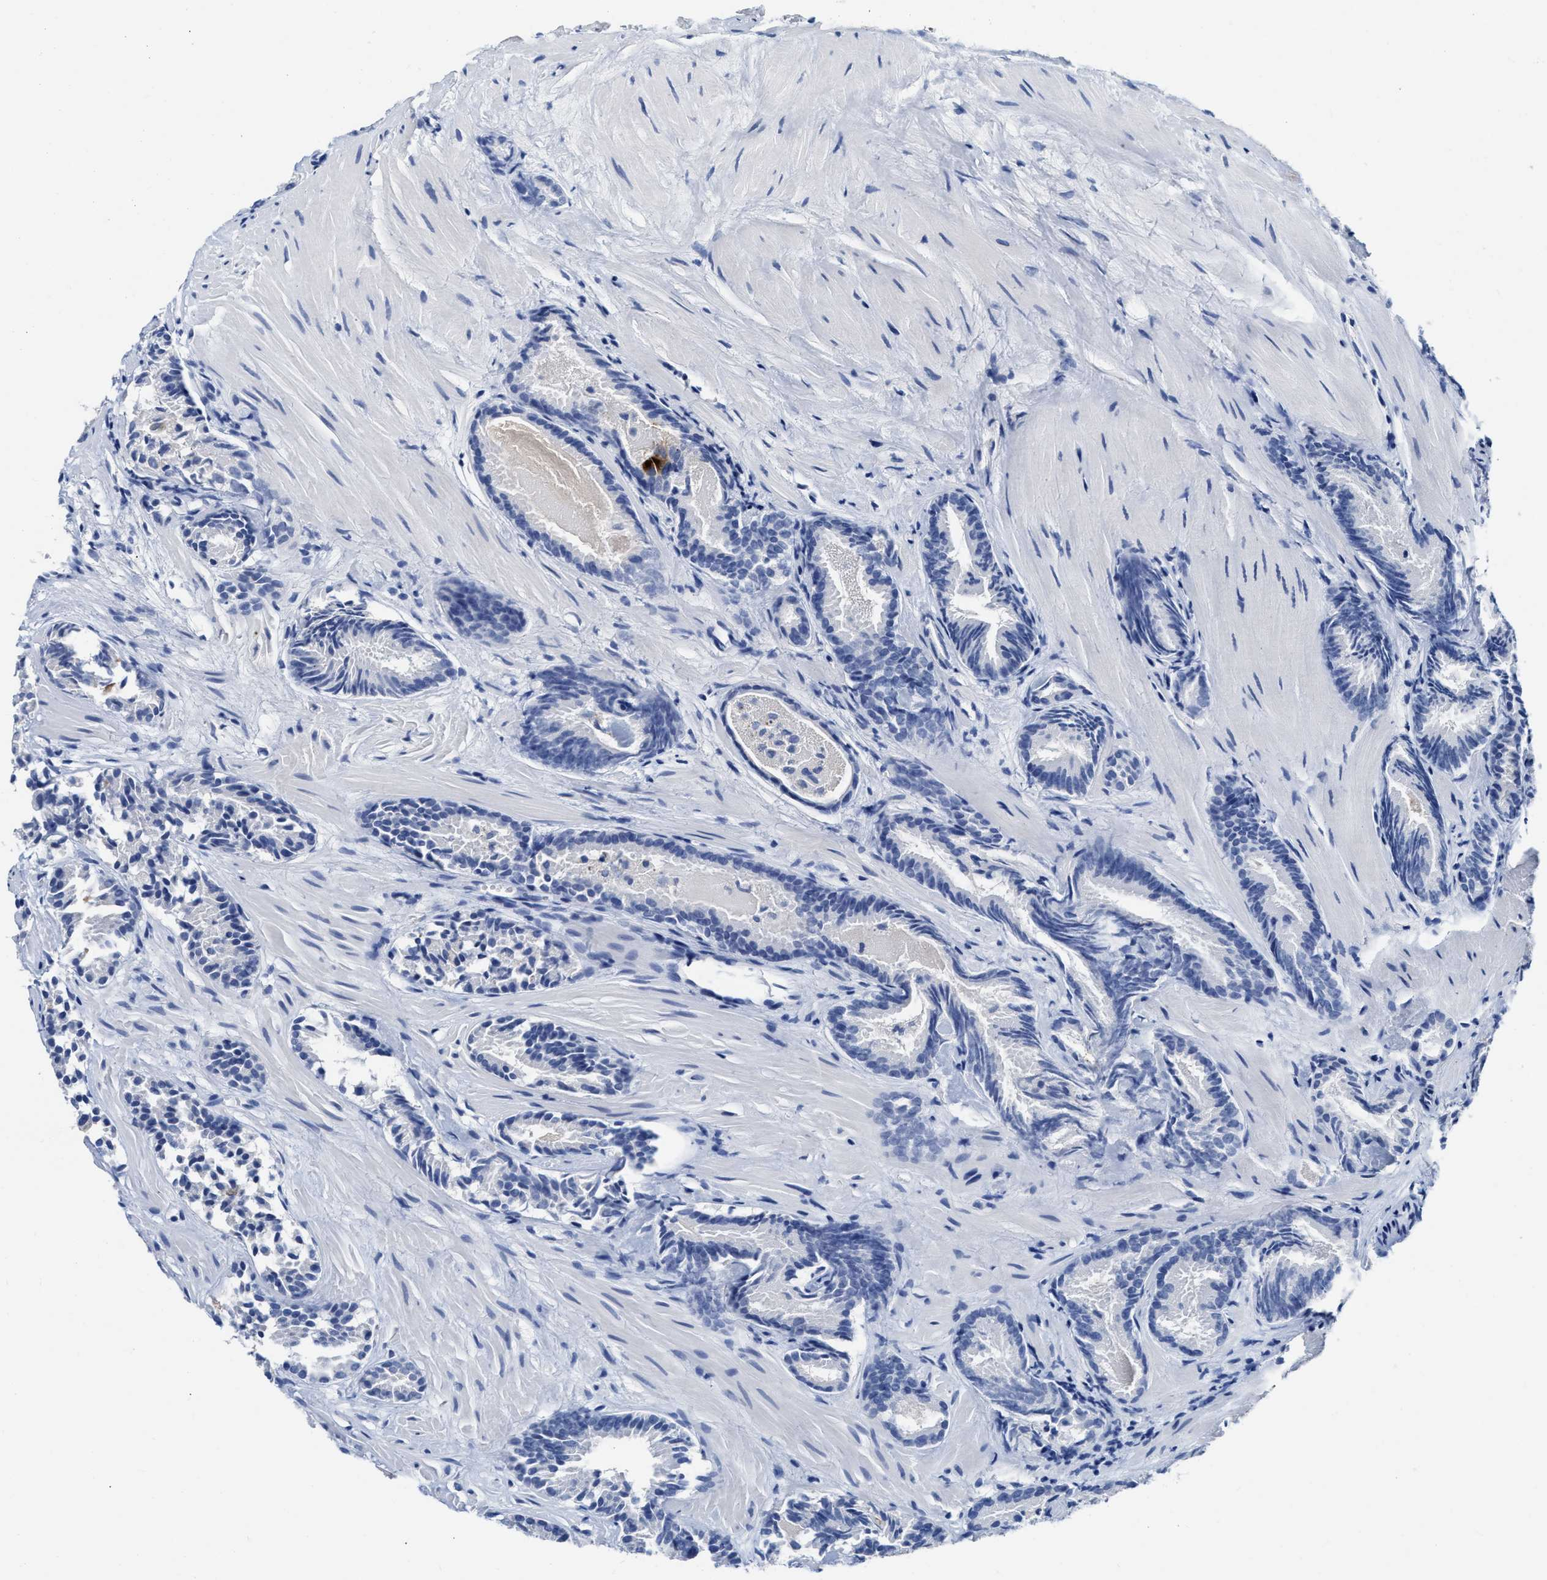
{"staining": {"intensity": "negative", "quantity": "none", "location": "none"}, "tissue": "prostate cancer", "cell_type": "Tumor cells", "image_type": "cancer", "snomed": [{"axis": "morphology", "description": "Adenocarcinoma, Low grade"}, {"axis": "topography", "description": "Prostate"}], "caption": "IHC image of neoplastic tissue: human prostate cancer stained with DAB (3,3'-diaminobenzidine) exhibits no significant protein staining in tumor cells.", "gene": "CEACAM5", "patient": {"sex": "male", "age": 51}}